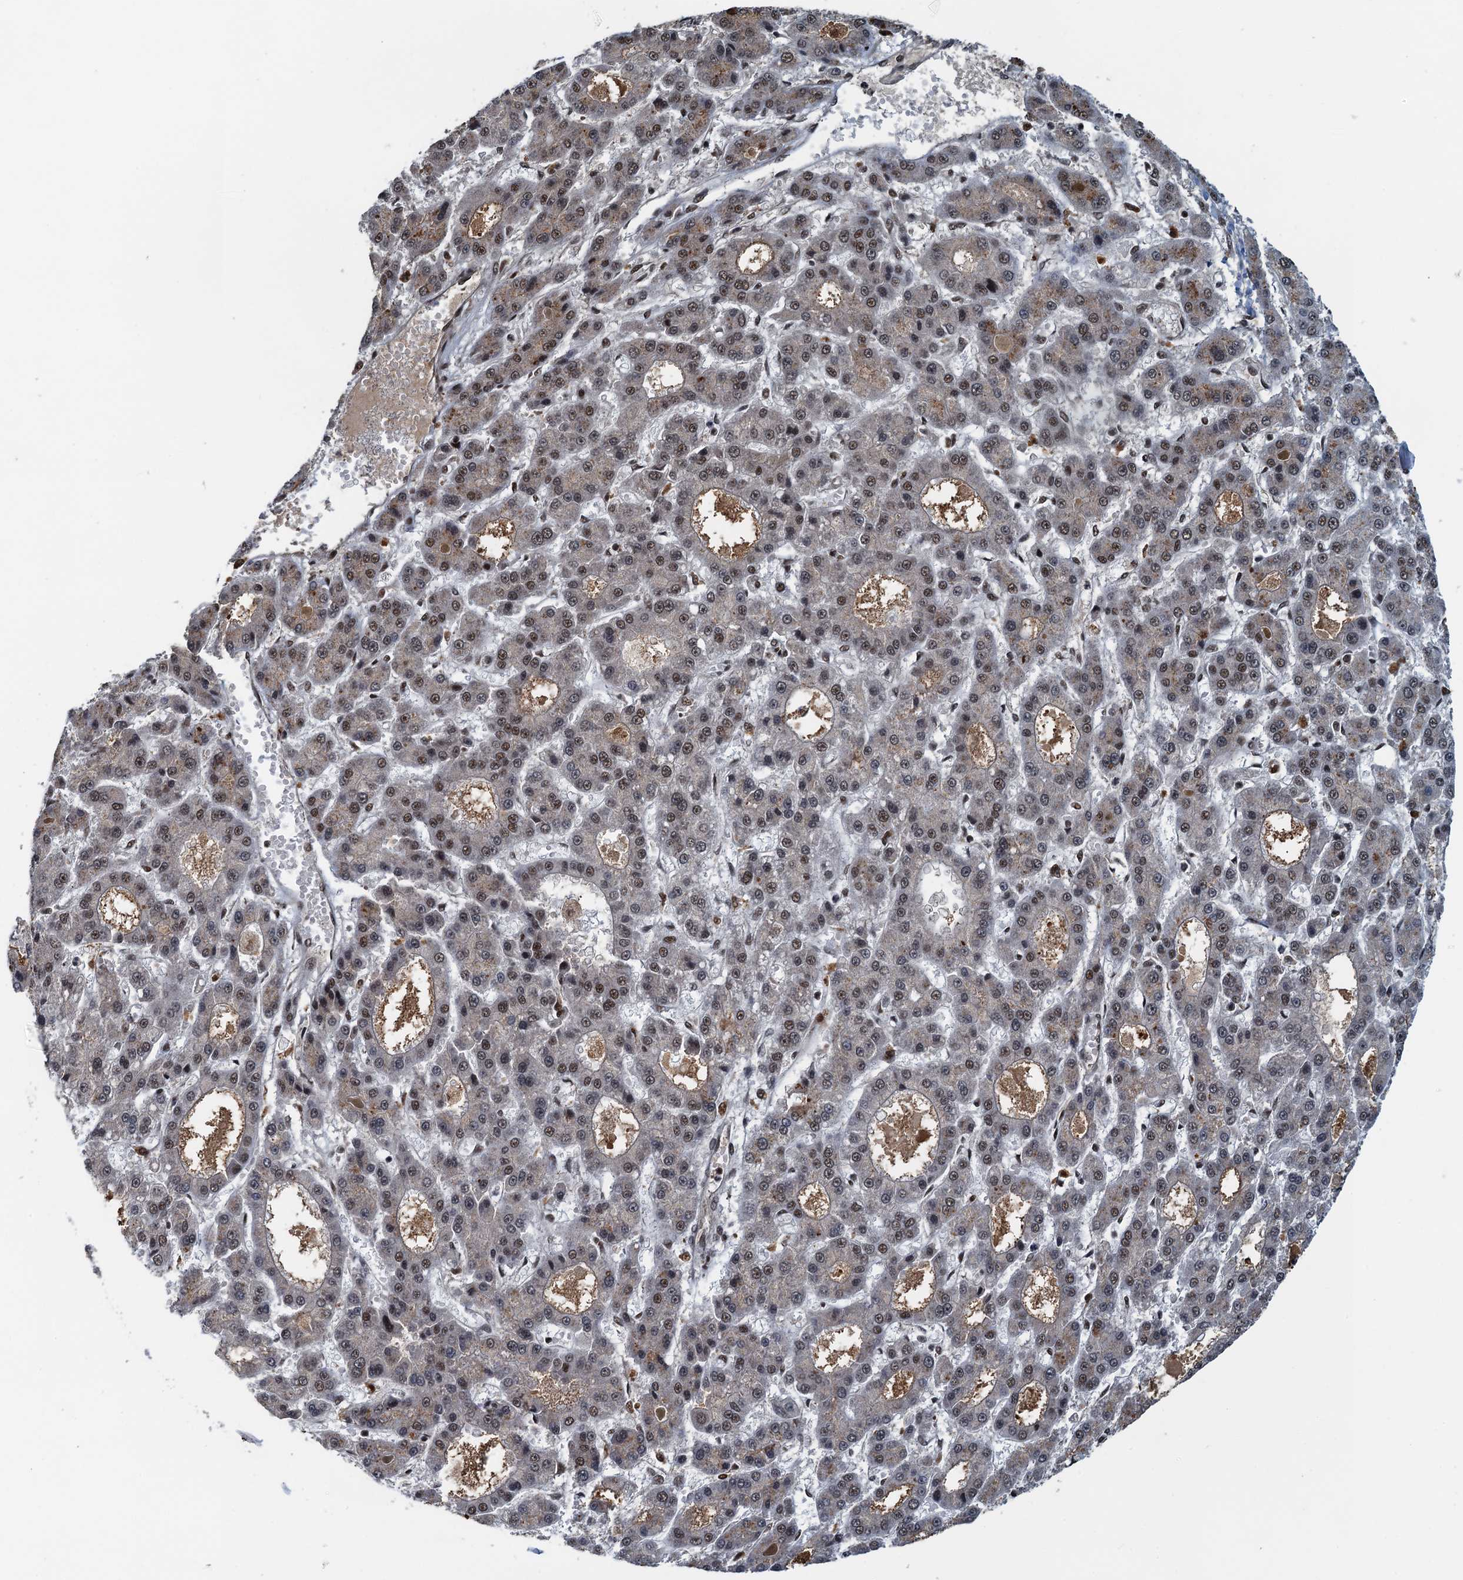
{"staining": {"intensity": "moderate", "quantity": "25%-75%", "location": "nuclear"}, "tissue": "liver cancer", "cell_type": "Tumor cells", "image_type": "cancer", "snomed": [{"axis": "morphology", "description": "Carcinoma, Hepatocellular, NOS"}, {"axis": "topography", "description": "Liver"}], "caption": "IHC micrograph of human liver cancer (hepatocellular carcinoma) stained for a protein (brown), which displays medium levels of moderate nuclear staining in about 25%-75% of tumor cells.", "gene": "ZC3H18", "patient": {"sex": "male", "age": 70}}